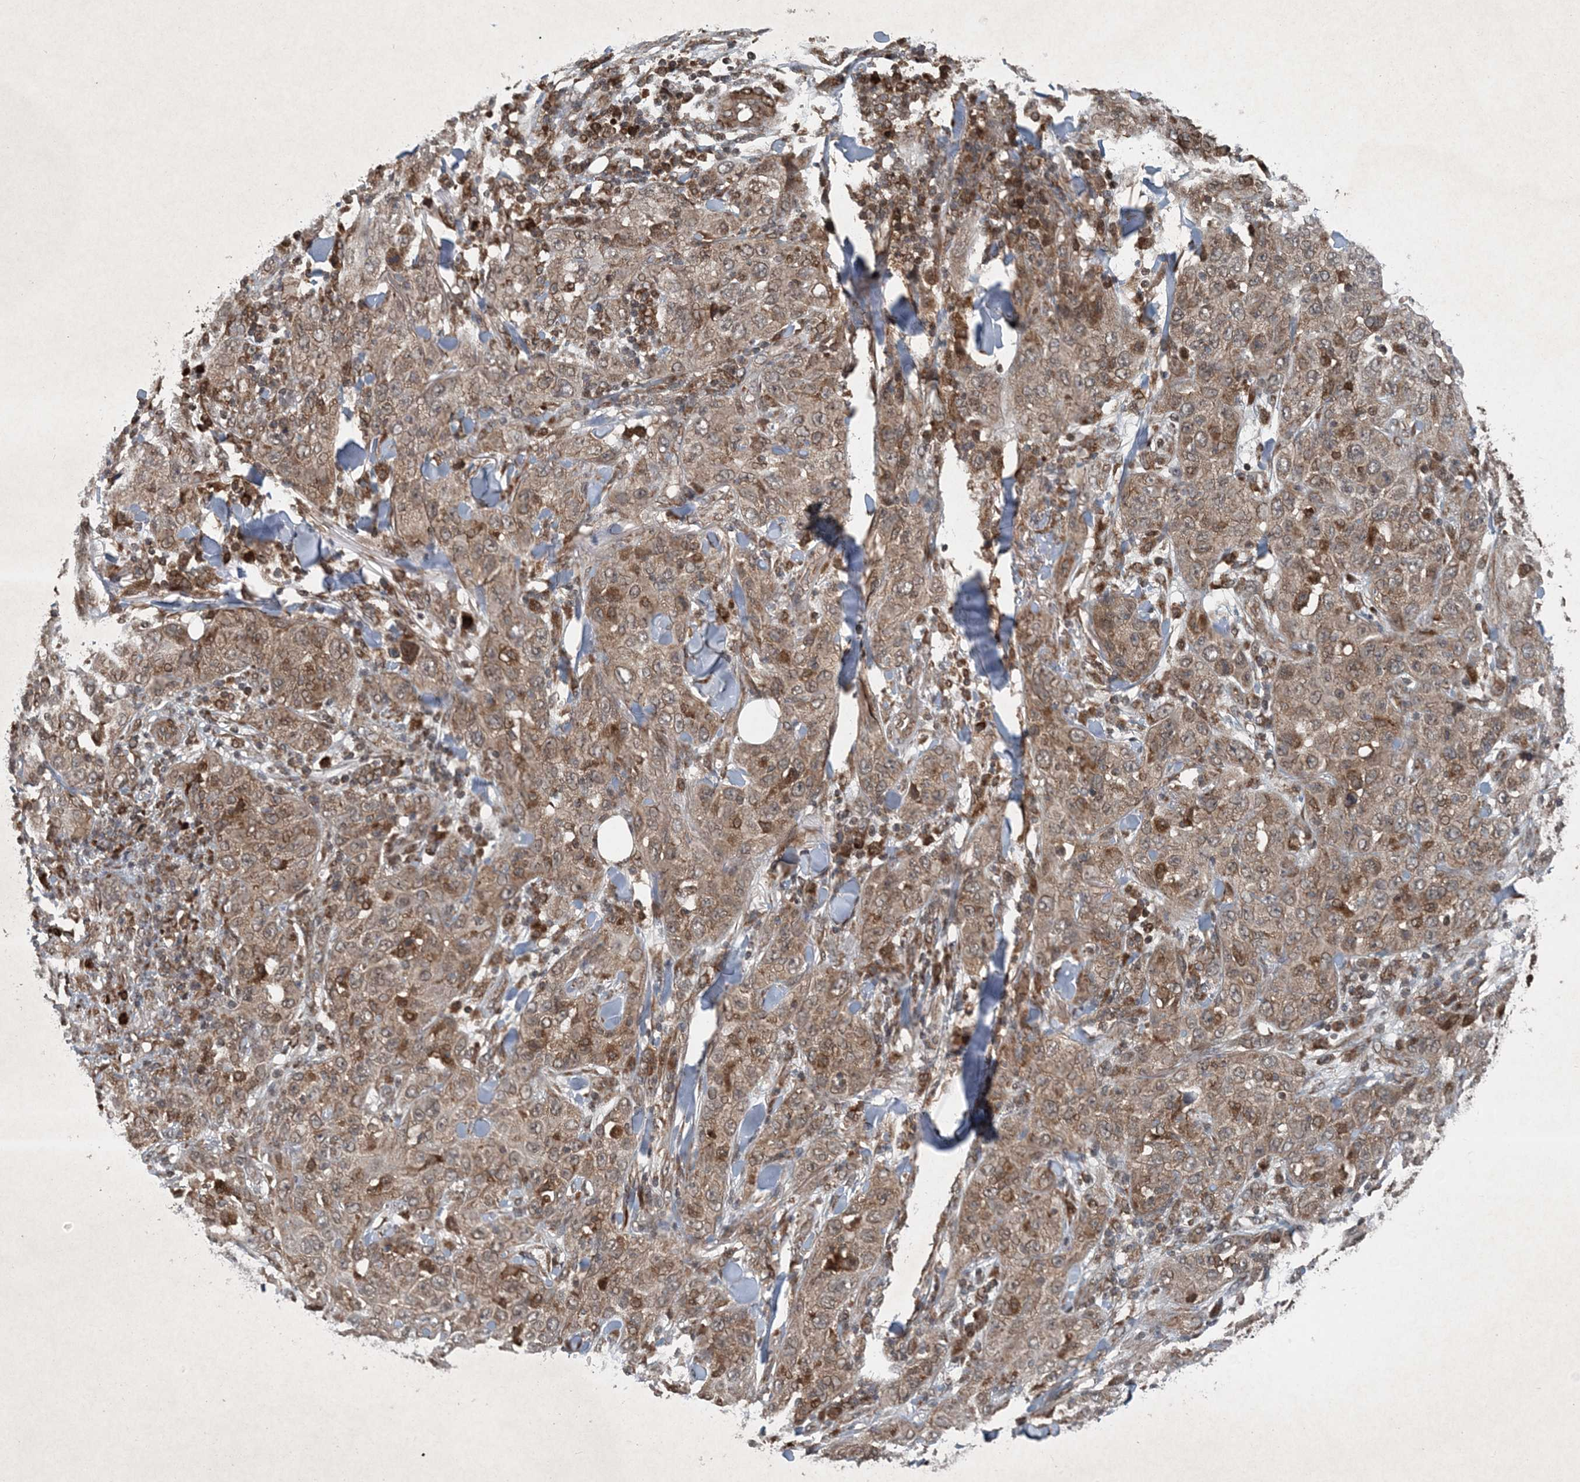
{"staining": {"intensity": "moderate", "quantity": ">75%", "location": "cytoplasmic/membranous"}, "tissue": "skin cancer", "cell_type": "Tumor cells", "image_type": "cancer", "snomed": [{"axis": "morphology", "description": "Squamous cell carcinoma, NOS"}, {"axis": "topography", "description": "Skin"}], "caption": "IHC image of neoplastic tissue: human skin cancer stained using immunohistochemistry (IHC) displays medium levels of moderate protein expression localized specifically in the cytoplasmic/membranous of tumor cells, appearing as a cytoplasmic/membranous brown color.", "gene": "GNG5", "patient": {"sex": "female", "age": 88}}